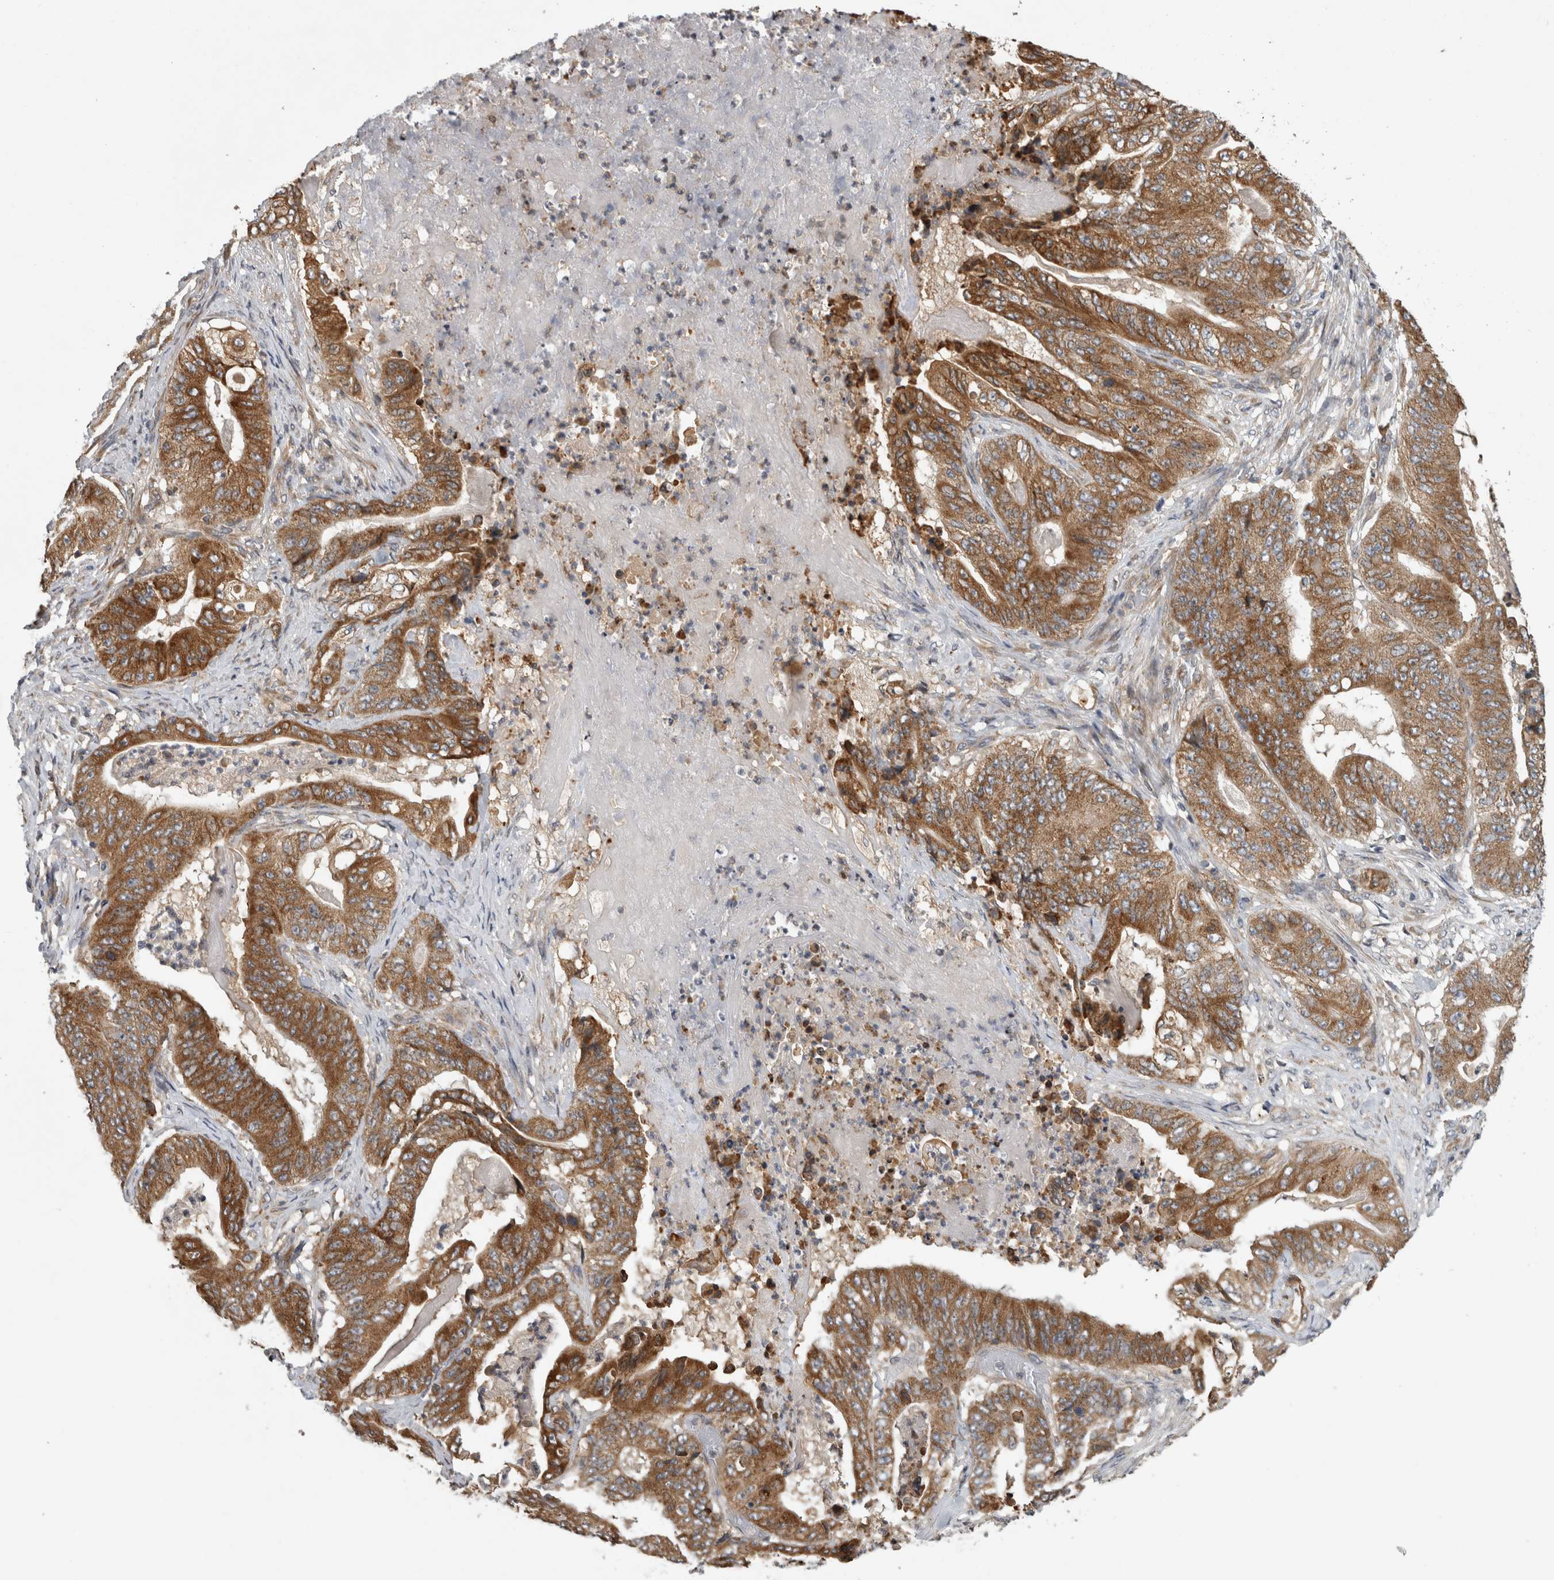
{"staining": {"intensity": "strong", "quantity": ">75%", "location": "cytoplasmic/membranous"}, "tissue": "stomach cancer", "cell_type": "Tumor cells", "image_type": "cancer", "snomed": [{"axis": "morphology", "description": "Adenocarcinoma, NOS"}, {"axis": "topography", "description": "Stomach"}], "caption": "A high amount of strong cytoplasmic/membranous staining is present in about >75% of tumor cells in stomach cancer tissue. The staining is performed using DAB (3,3'-diaminobenzidine) brown chromogen to label protein expression. The nuclei are counter-stained blue using hematoxylin.", "gene": "PARP6", "patient": {"sex": "female", "age": 73}}